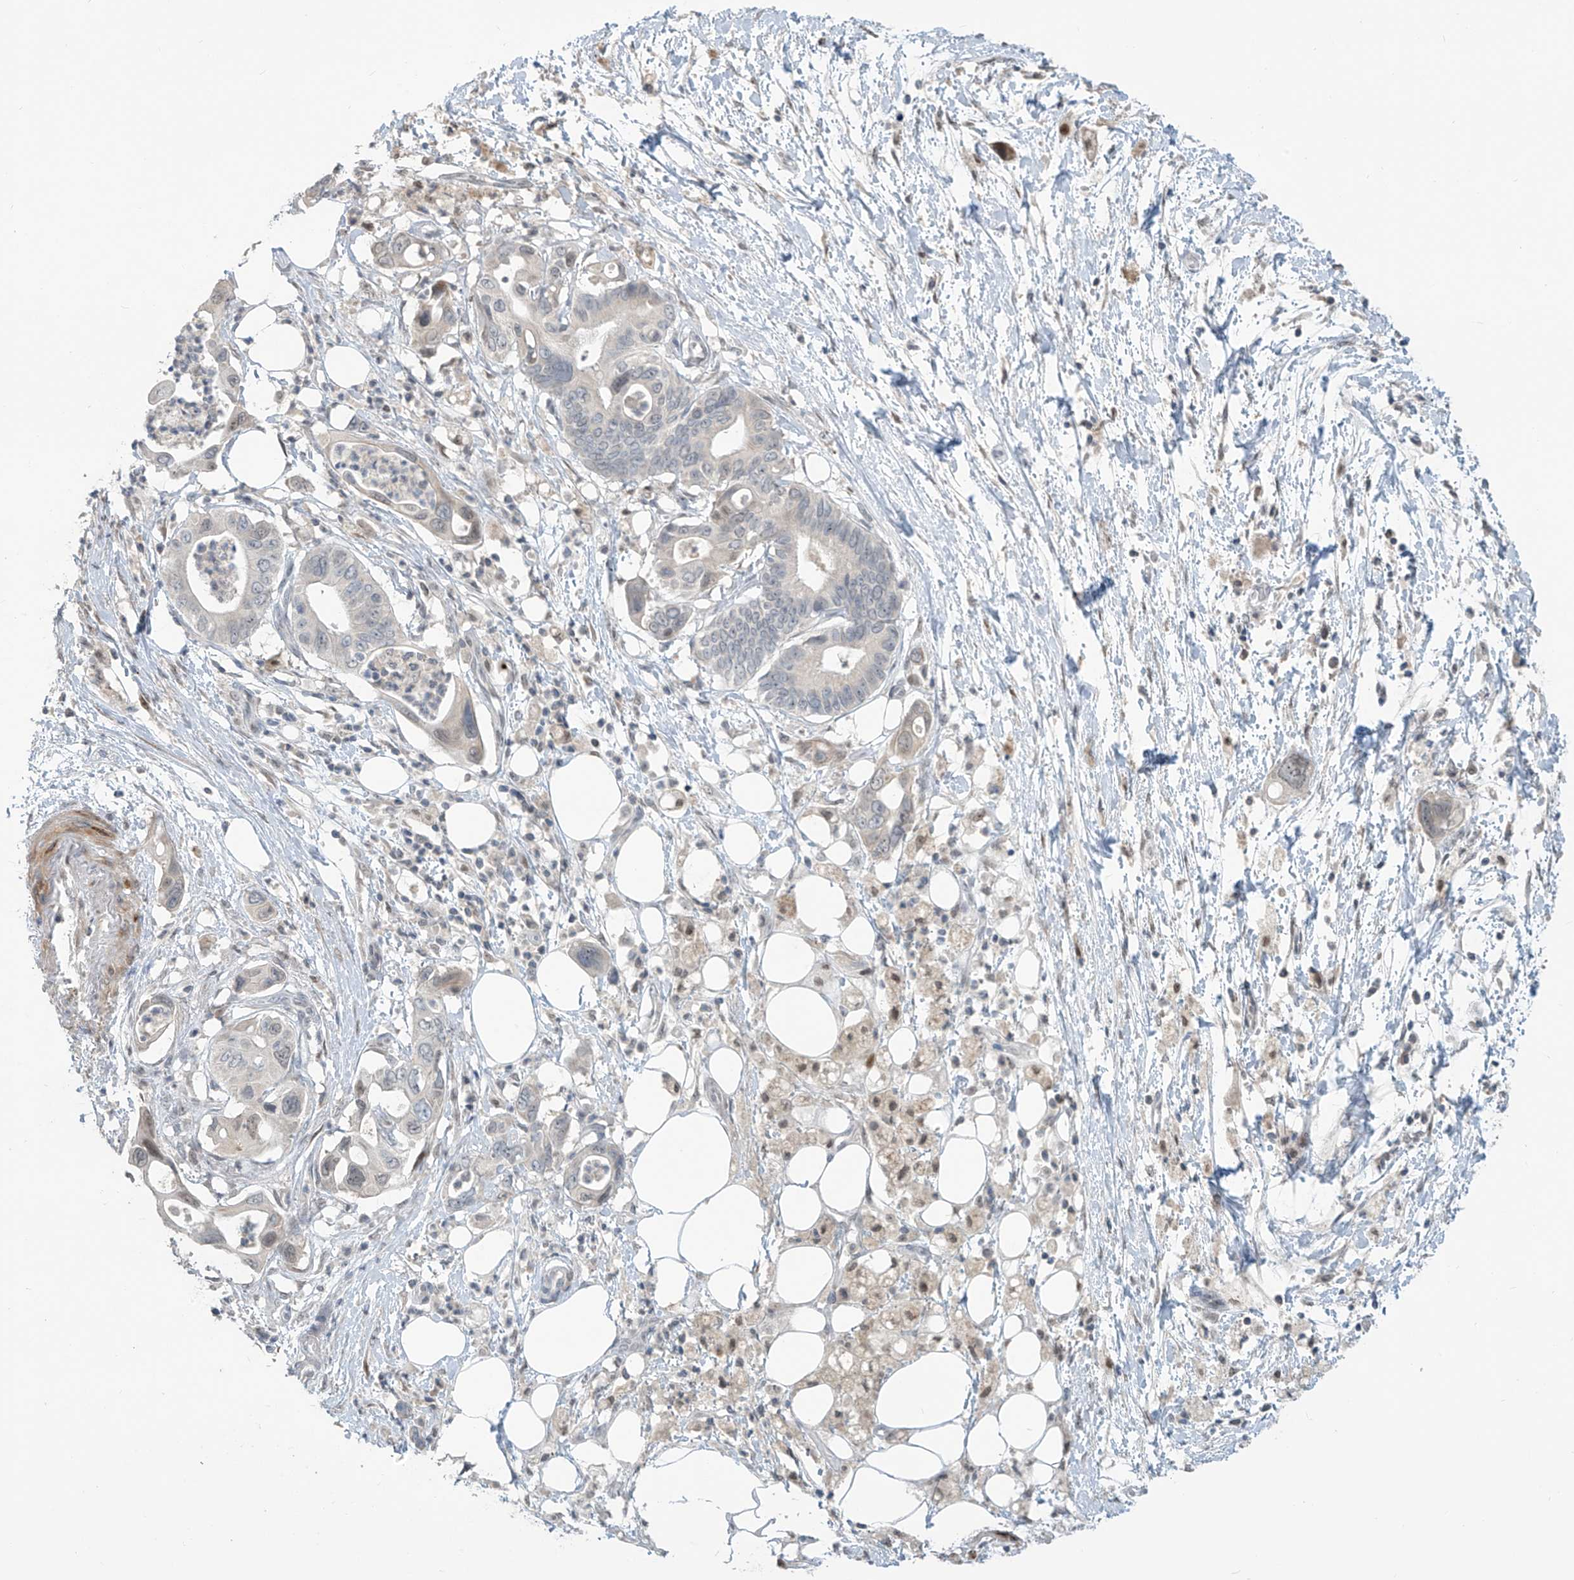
{"staining": {"intensity": "negative", "quantity": "none", "location": "none"}, "tissue": "pancreatic cancer", "cell_type": "Tumor cells", "image_type": "cancer", "snomed": [{"axis": "morphology", "description": "Adenocarcinoma, NOS"}, {"axis": "topography", "description": "Pancreas"}], "caption": "Human pancreatic adenocarcinoma stained for a protein using IHC reveals no staining in tumor cells.", "gene": "METAP1D", "patient": {"sex": "male", "age": 66}}